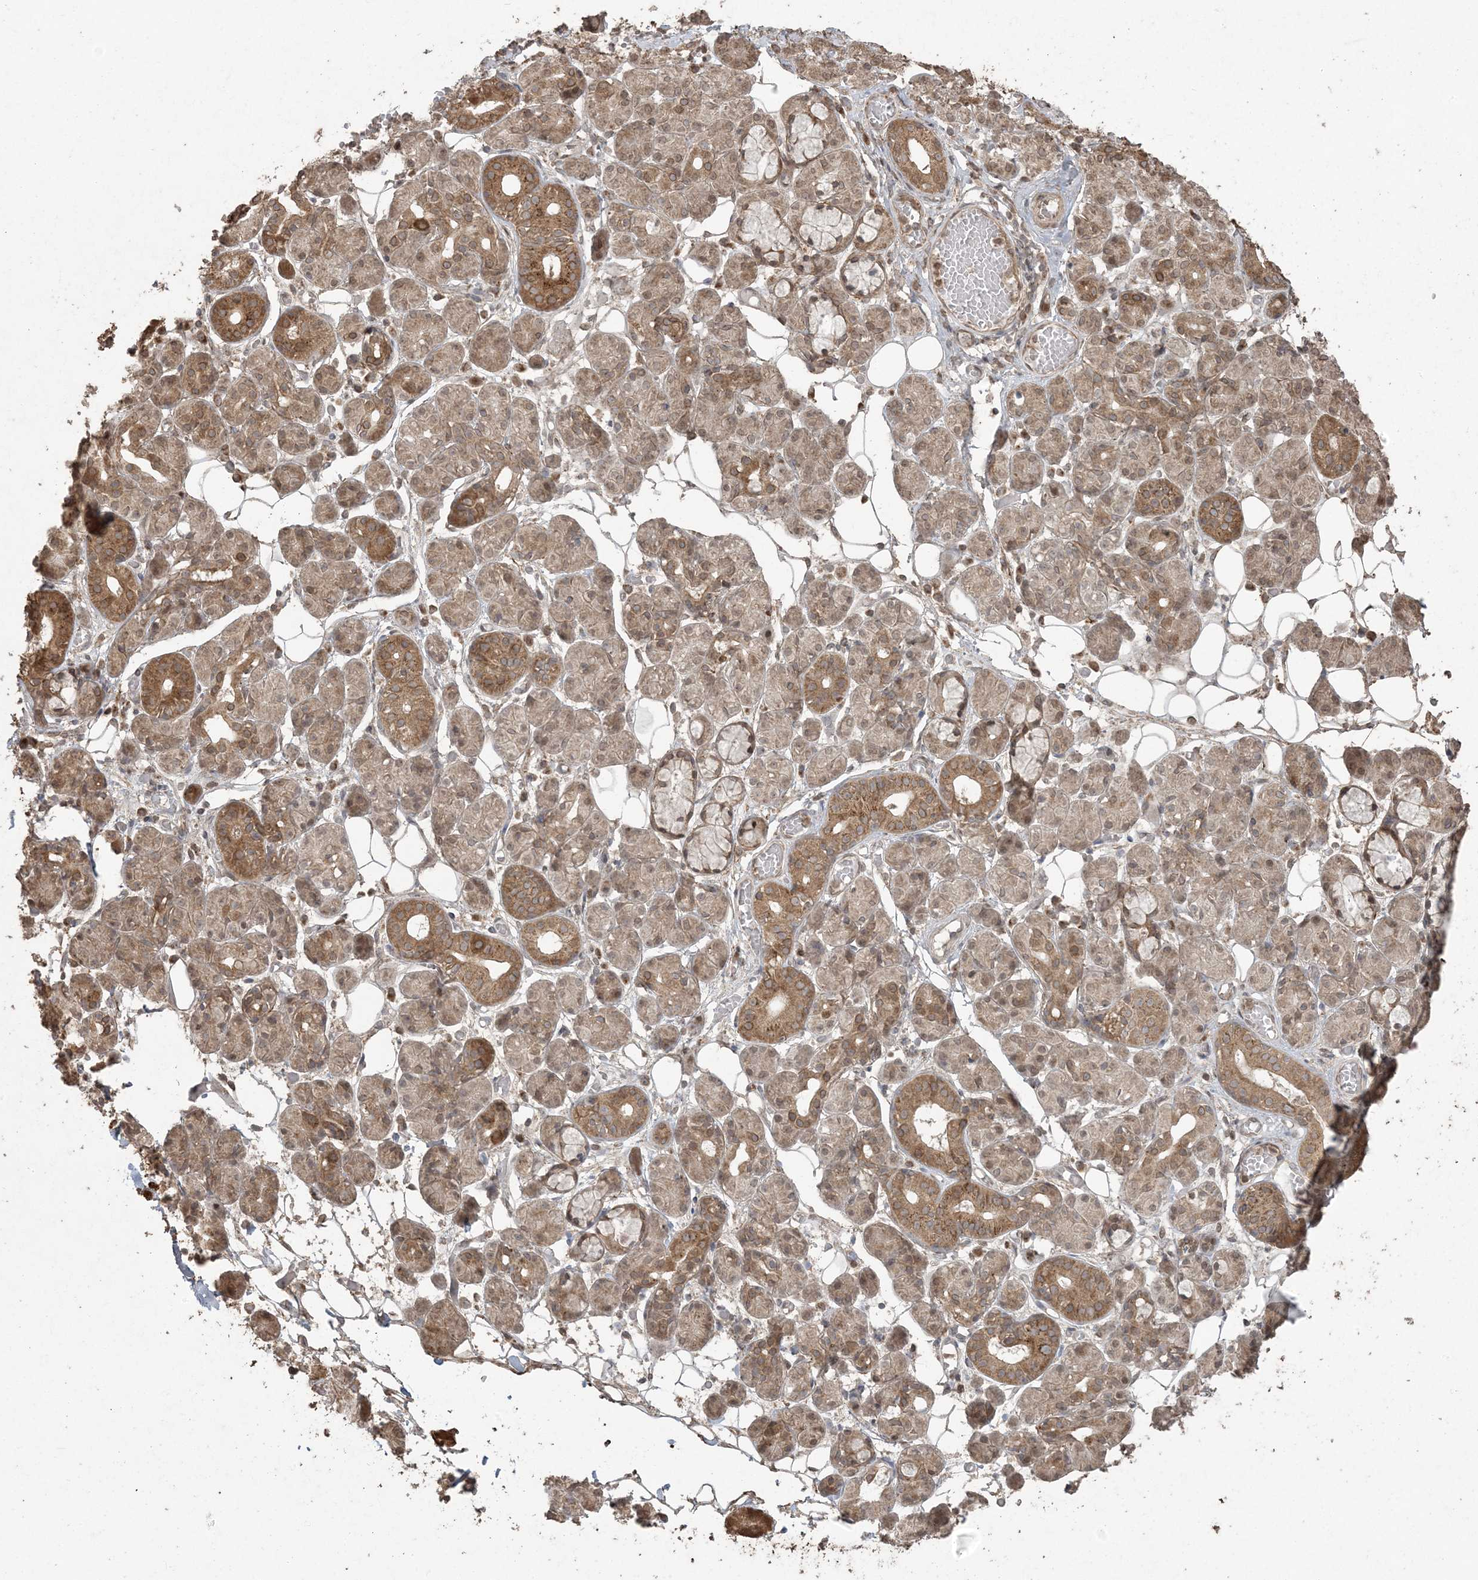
{"staining": {"intensity": "moderate", "quantity": ">75%", "location": "cytoplasmic/membranous,nuclear"}, "tissue": "salivary gland", "cell_type": "Glandular cells", "image_type": "normal", "snomed": [{"axis": "morphology", "description": "Normal tissue, NOS"}, {"axis": "topography", "description": "Salivary gland"}], "caption": "Salivary gland stained with a protein marker displays moderate staining in glandular cells.", "gene": "DDX19B", "patient": {"sex": "male", "age": 63}}